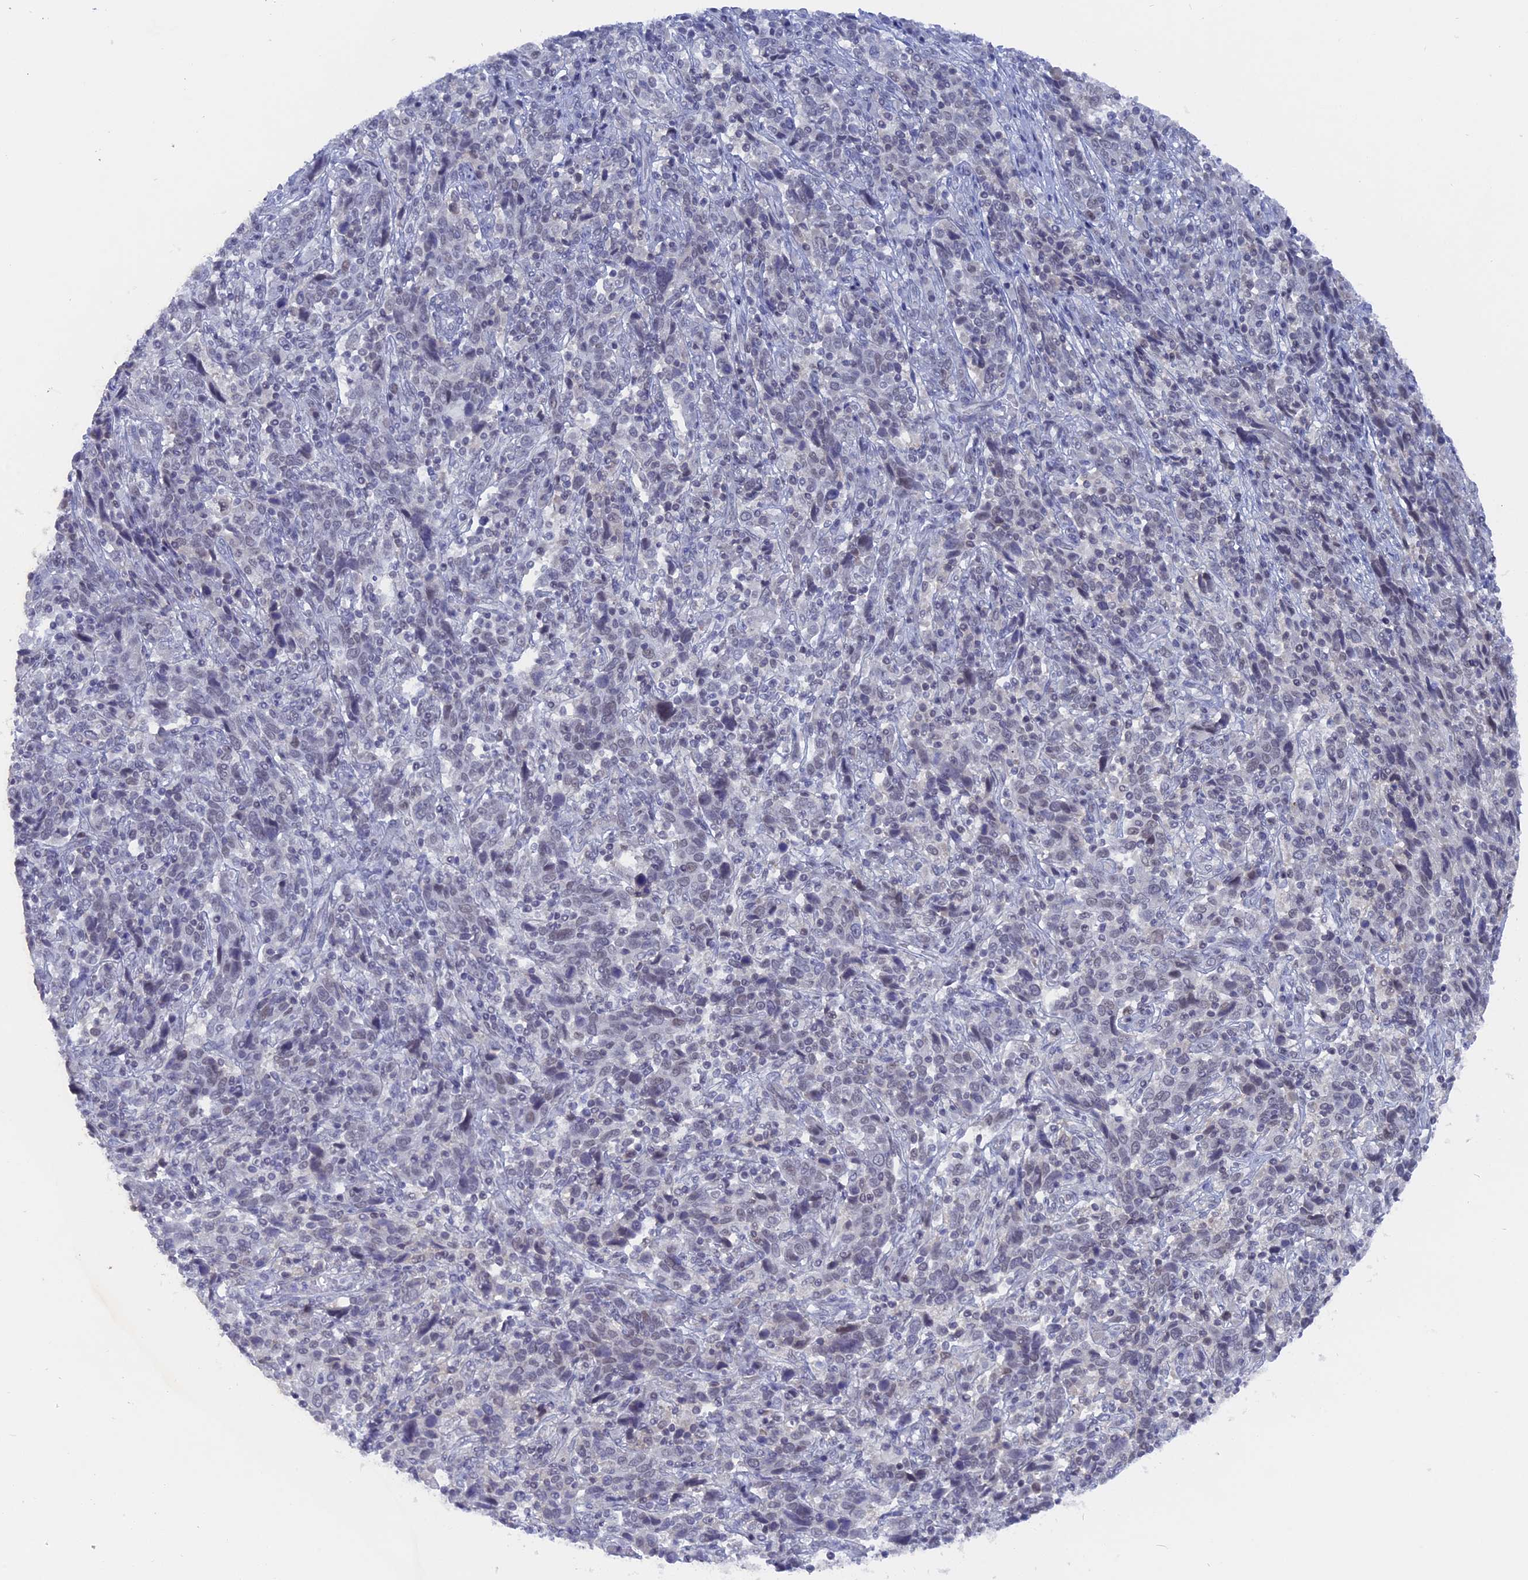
{"staining": {"intensity": "weak", "quantity": "<25%", "location": "nuclear"}, "tissue": "cervical cancer", "cell_type": "Tumor cells", "image_type": "cancer", "snomed": [{"axis": "morphology", "description": "Squamous cell carcinoma, NOS"}, {"axis": "topography", "description": "Cervix"}], "caption": "This is a micrograph of IHC staining of cervical cancer, which shows no positivity in tumor cells.", "gene": "BRD2", "patient": {"sex": "female", "age": 46}}